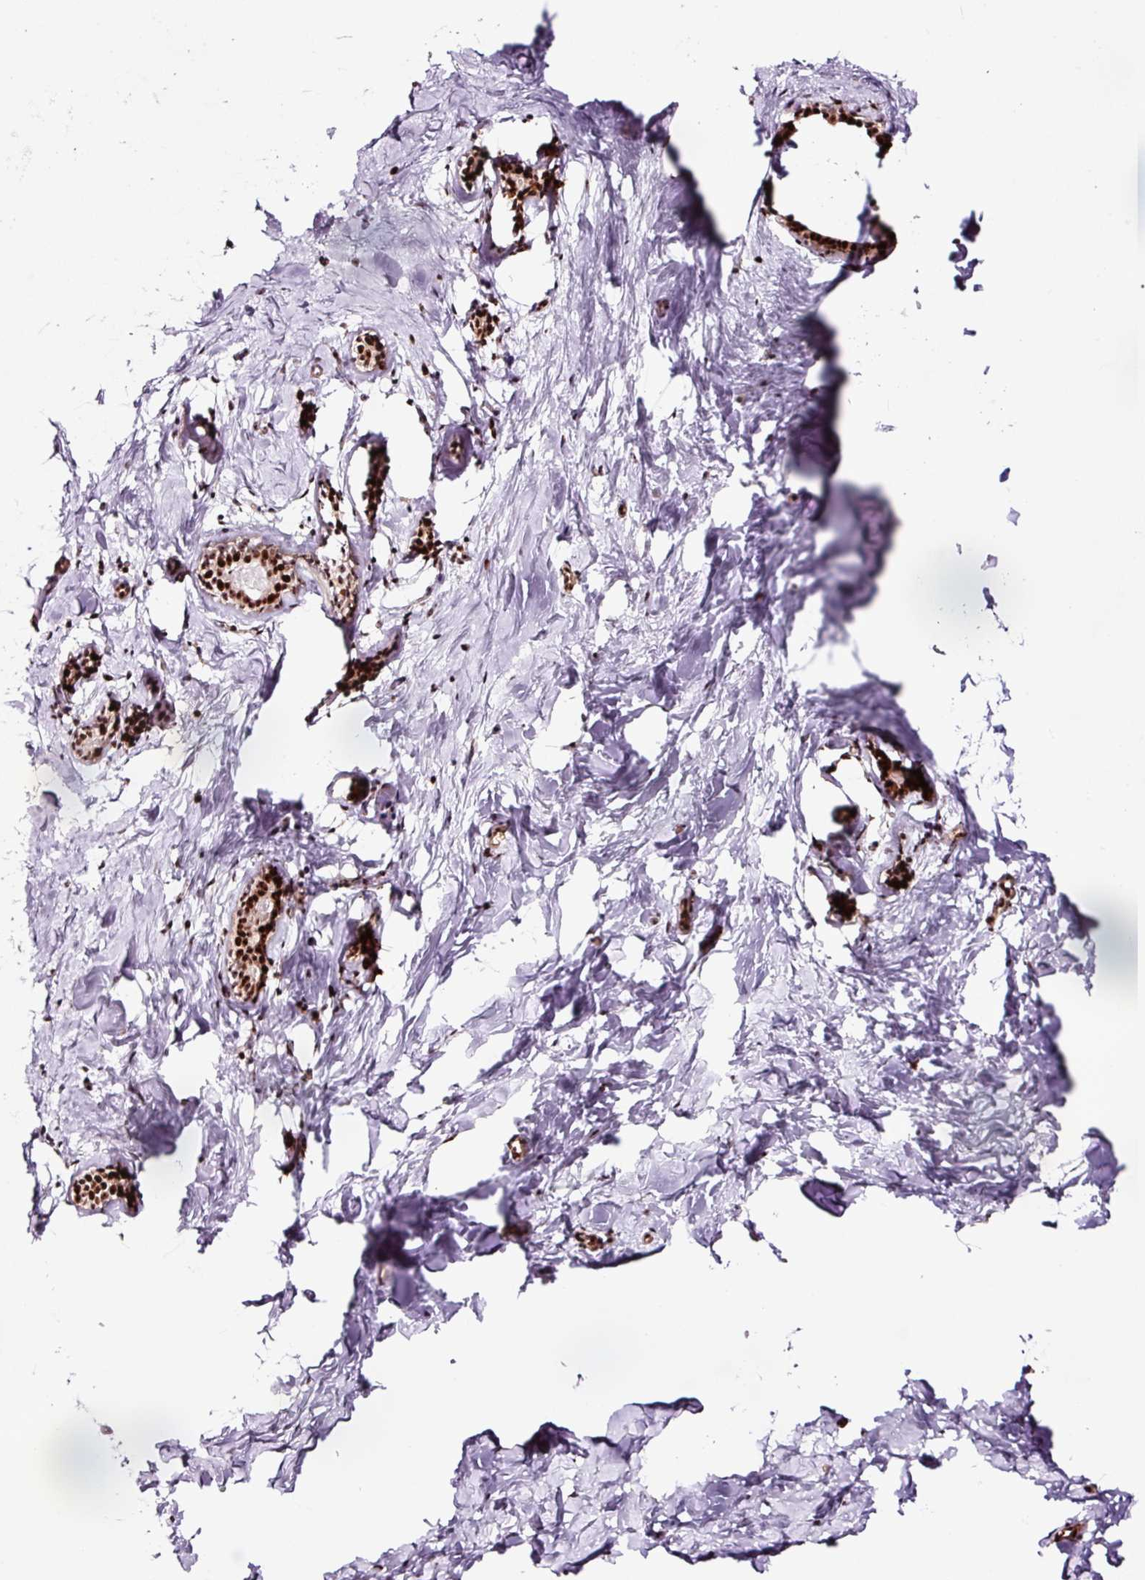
{"staining": {"intensity": "strong", "quantity": ">75%", "location": "nuclear"}, "tissue": "breast", "cell_type": "Adipocytes", "image_type": "normal", "snomed": [{"axis": "morphology", "description": "Normal tissue, NOS"}, {"axis": "topography", "description": "Breast"}], "caption": "Protein staining of normal breast exhibits strong nuclear staining in approximately >75% of adipocytes.", "gene": "GNL3", "patient": {"sex": "female", "age": 23}}